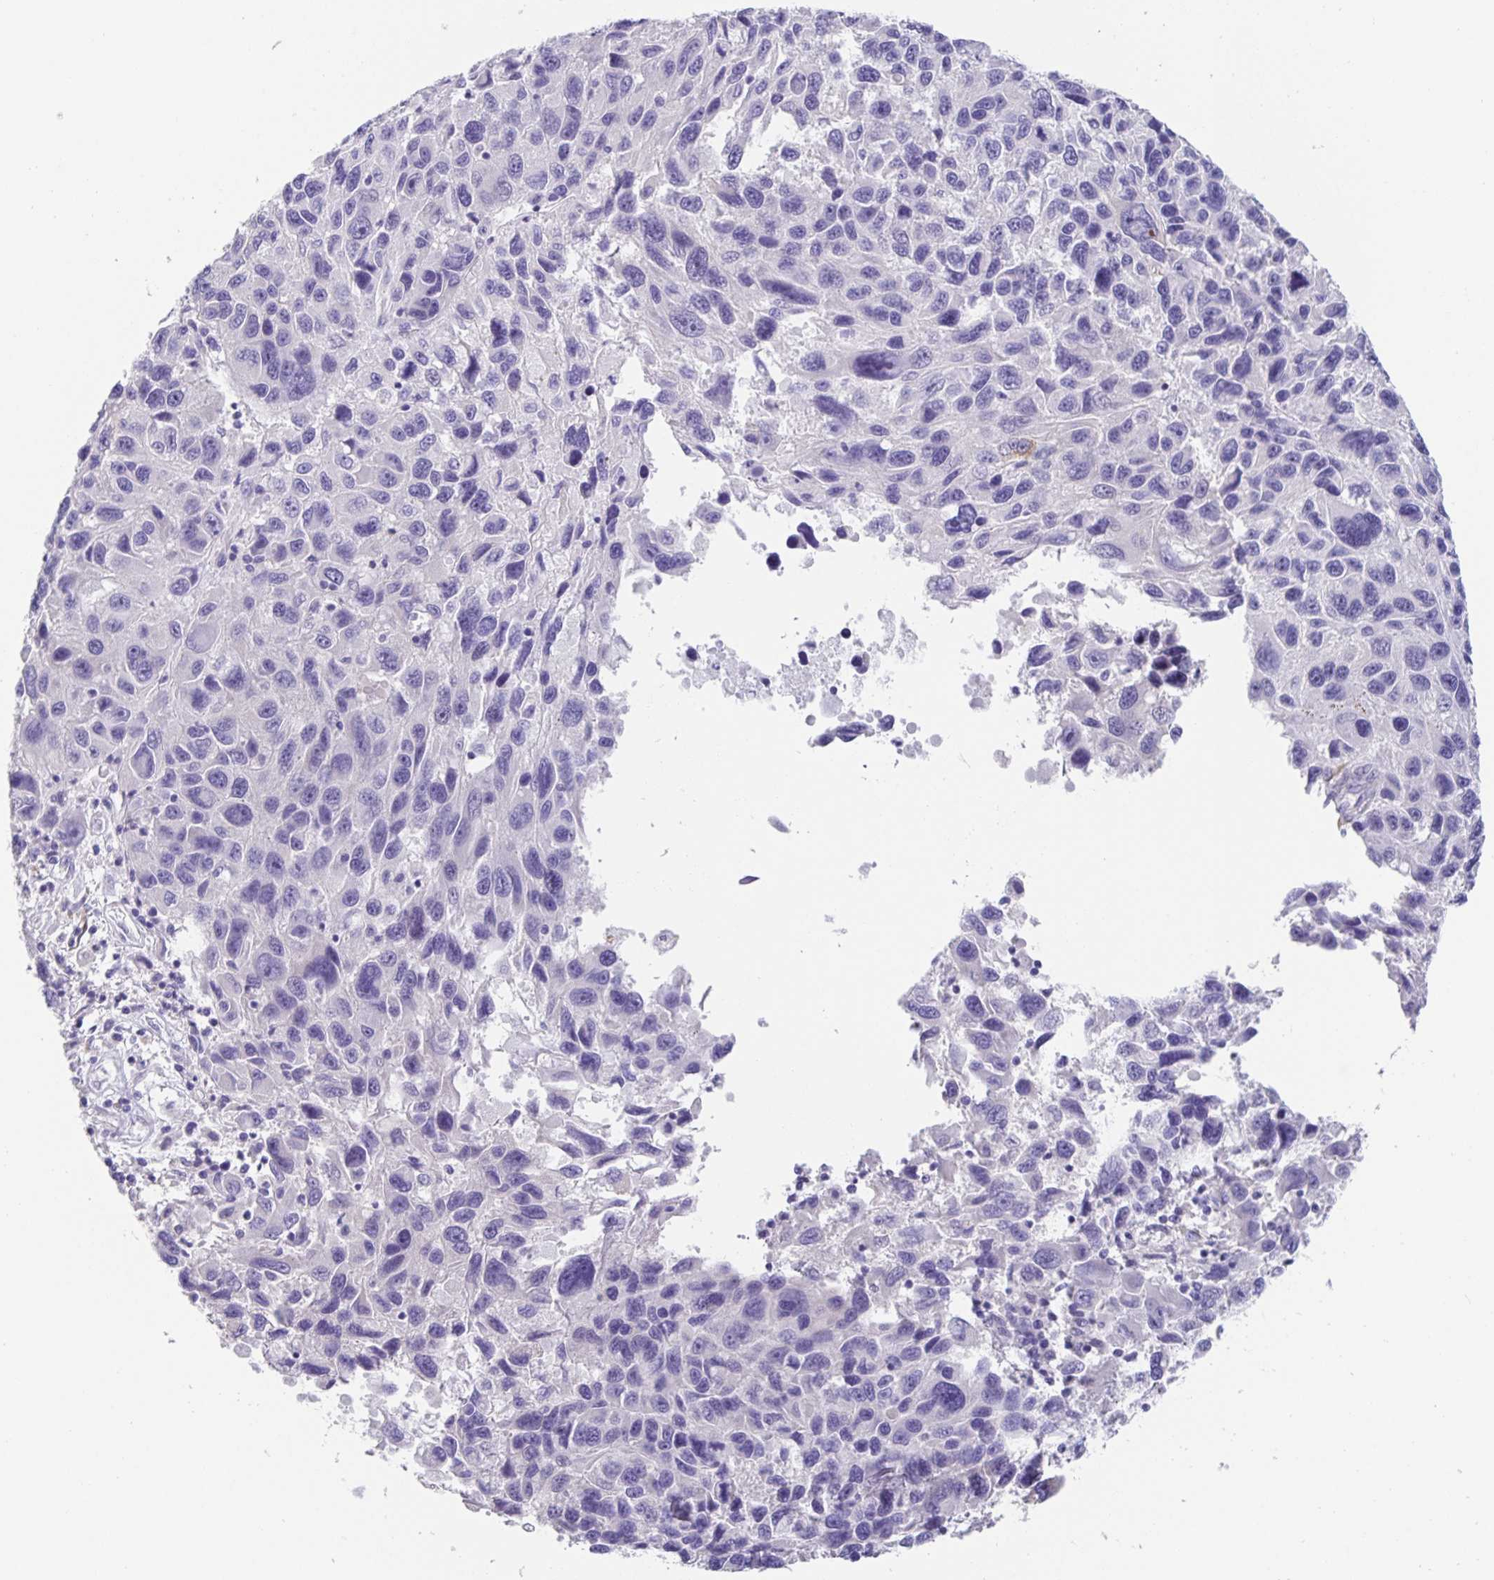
{"staining": {"intensity": "negative", "quantity": "none", "location": "none"}, "tissue": "melanoma", "cell_type": "Tumor cells", "image_type": "cancer", "snomed": [{"axis": "morphology", "description": "Malignant melanoma, NOS"}, {"axis": "topography", "description": "Skin"}], "caption": "This is an immunohistochemistry (IHC) image of human melanoma. There is no staining in tumor cells.", "gene": "PRR36", "patient": {"sex": "male", "age": 53}}